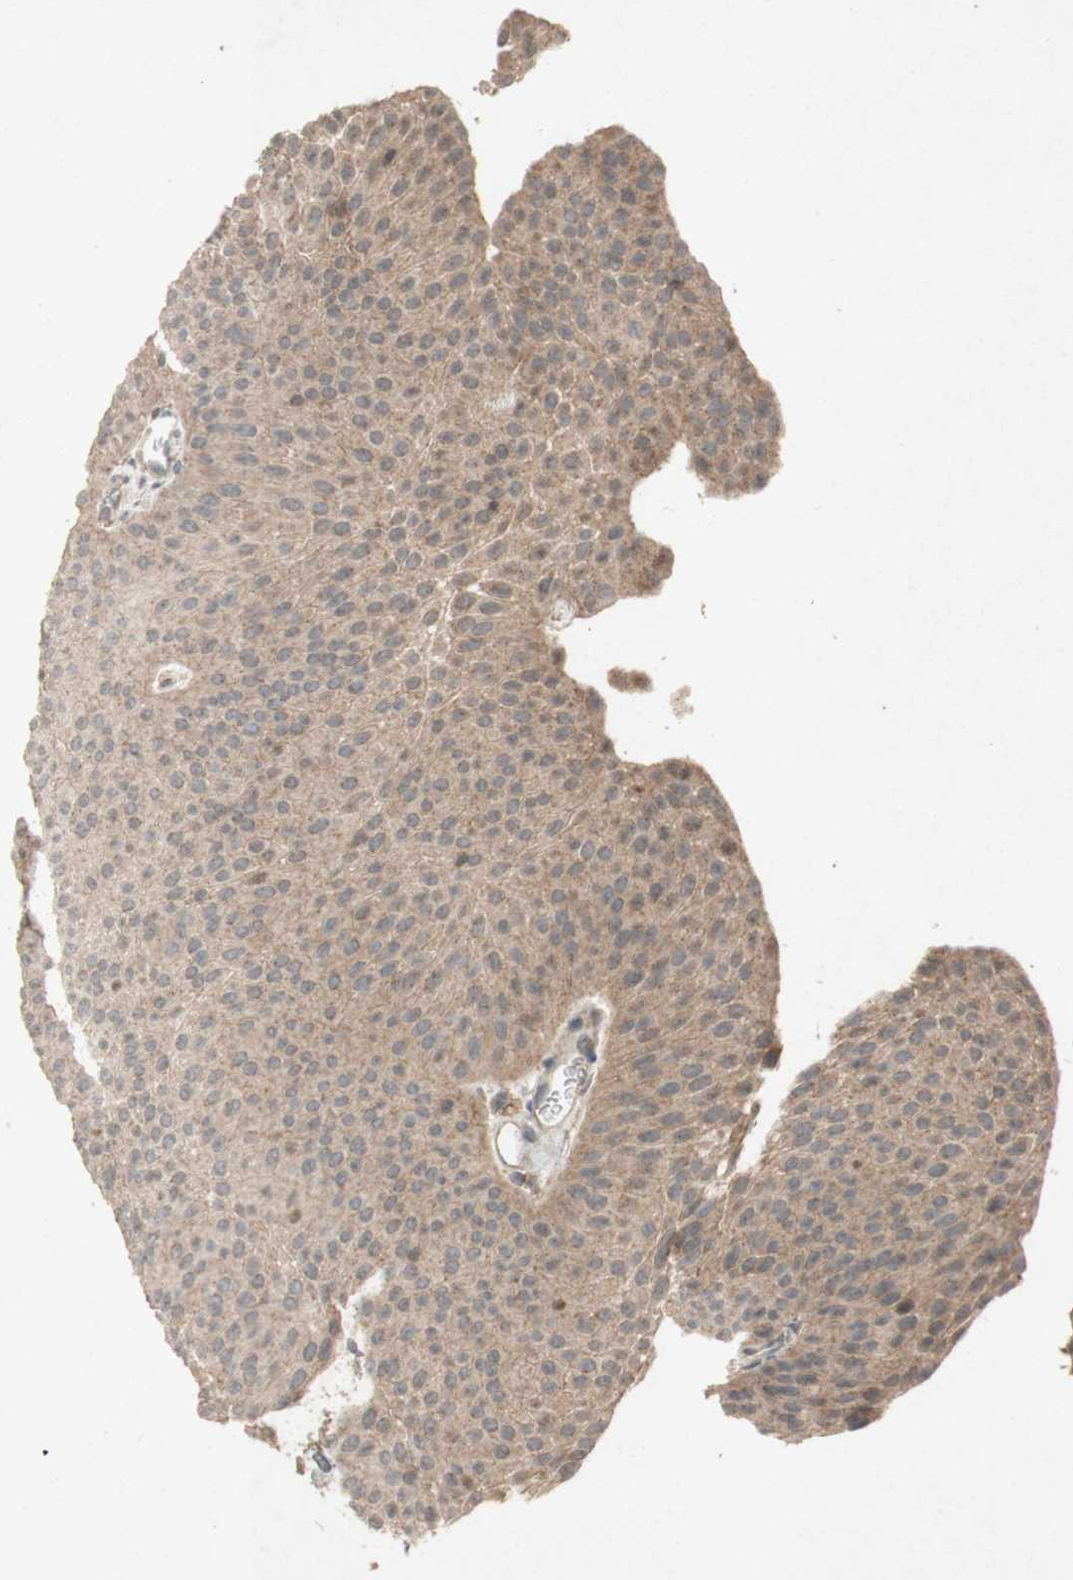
{"staining": {"intensity": "moderate", "quantity": ">75%", "location": "cytoplasmic/membranous"}, "tissue": "urothelial cancer", "cell_type": "Tumor cells", "image_type": "cancer", "snomed": [{"axis": "morphology", "description": "Urothelial carcinoma, Low grade"}, {"axis": "topography", "description": "Urinary bladder"}], "caption": "Brown immunohistochemical staining in human low-grade urothelial carcinoma displays moderate cytoplasmic/membranous expression in approximately >75% of tumor cells. (DAB (3,3'-diaminobenzidine) IHC with brightfield microscopy, high magnification).", "gene": "ATP6V1F", "patient": {"sex": "female", "age": 60}}